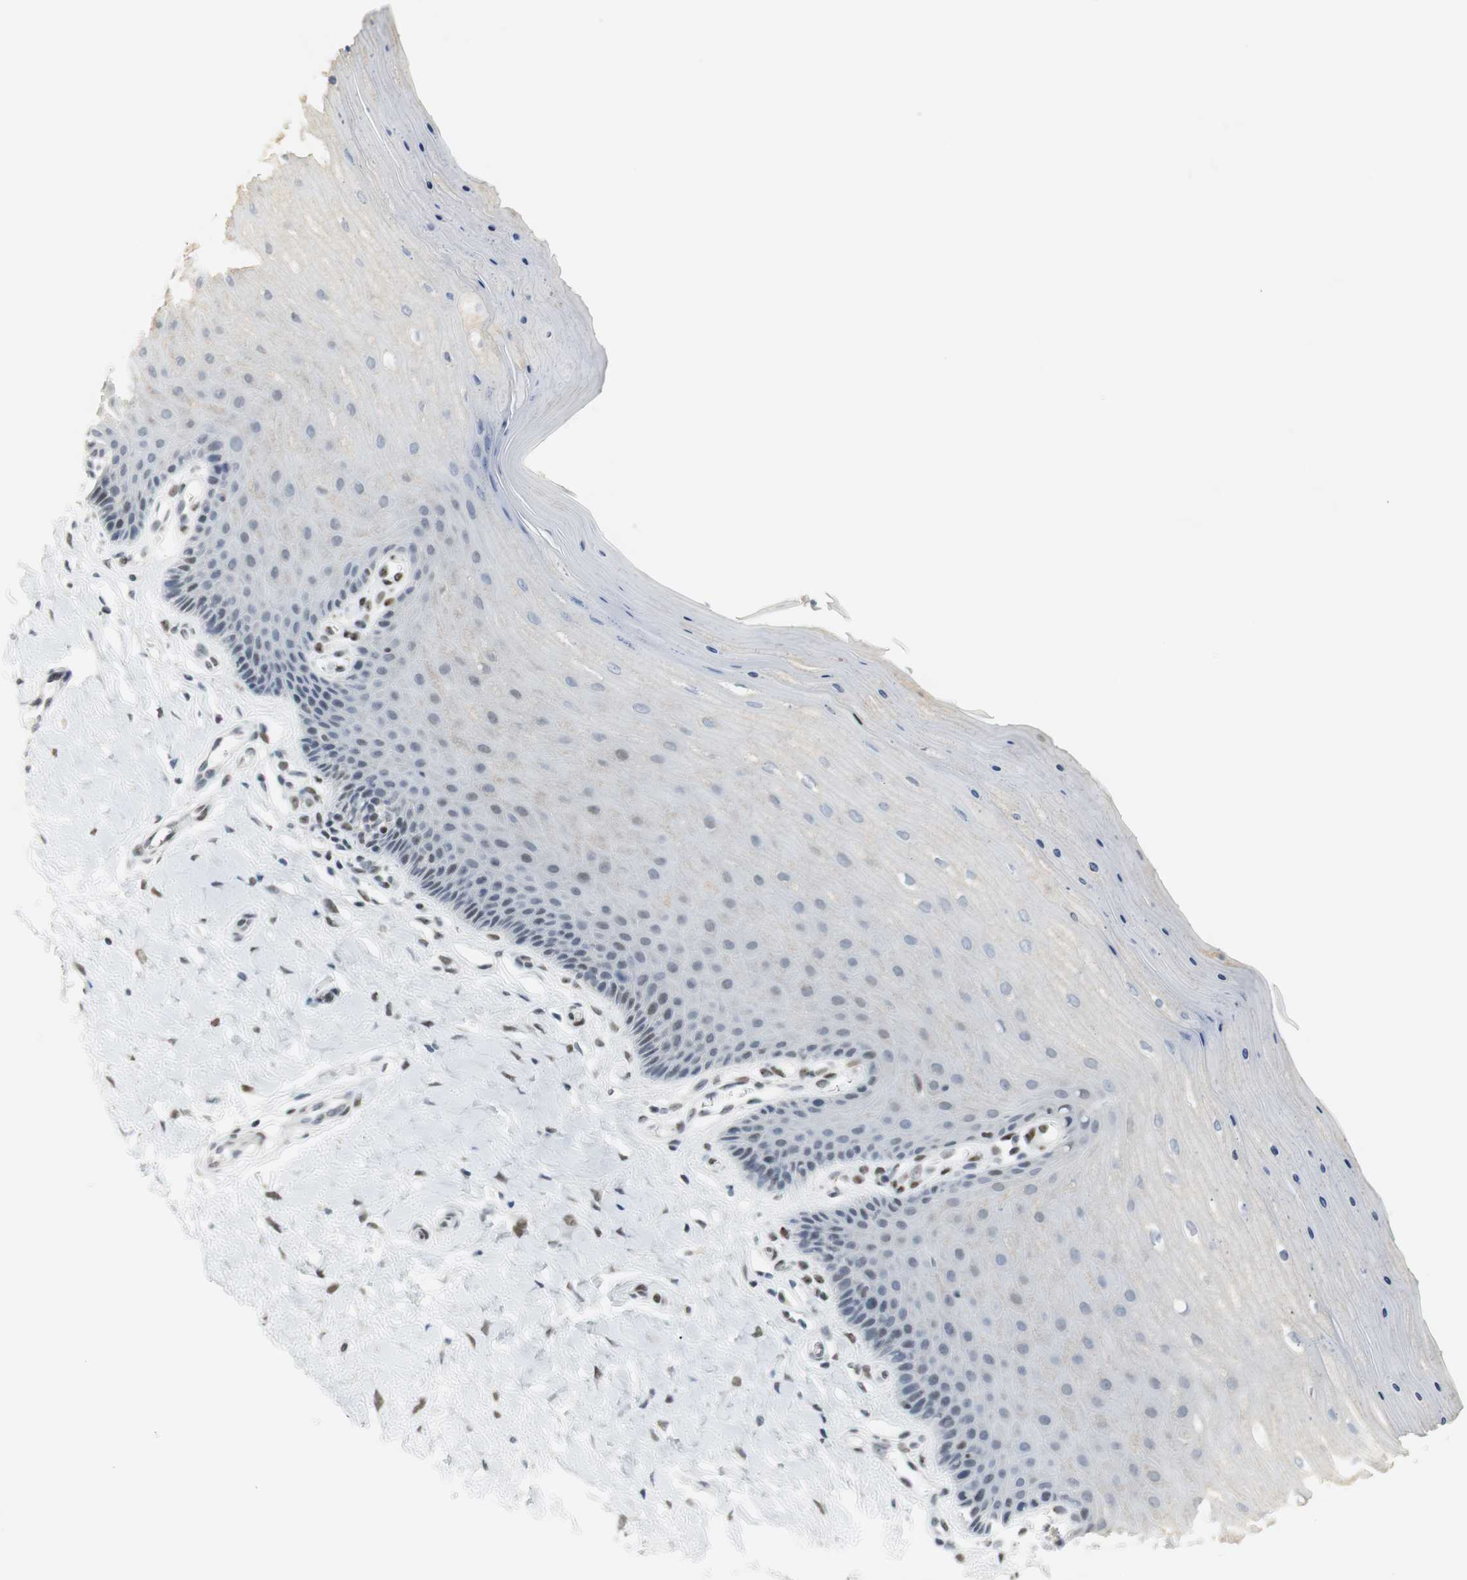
{"staining": {"intensity": "weak", "quantity": "<25%", "location": "nuclear"}, "tissue": "cervix", "cell_type": "Squamous epithelial cells", "image_type": "normal", "snomed": [{"axis": "morphology", "description": "Normal tissue, NOS"}, {"axis": "topography", "description": "Cervix"}], "caption": "An IHC micrograph of normal cervix is shown. There is no staining in squamous epithelial cells of cervix. The staining was performed using DAB (3,3'-diaminobenzidine) to visualize the protein expression in brown, while the nuclei were stained in blue with hematoxylin (Magnification: 20x).", "gene": "BMI1", "patient": {"sex": "female", "age": 55}}